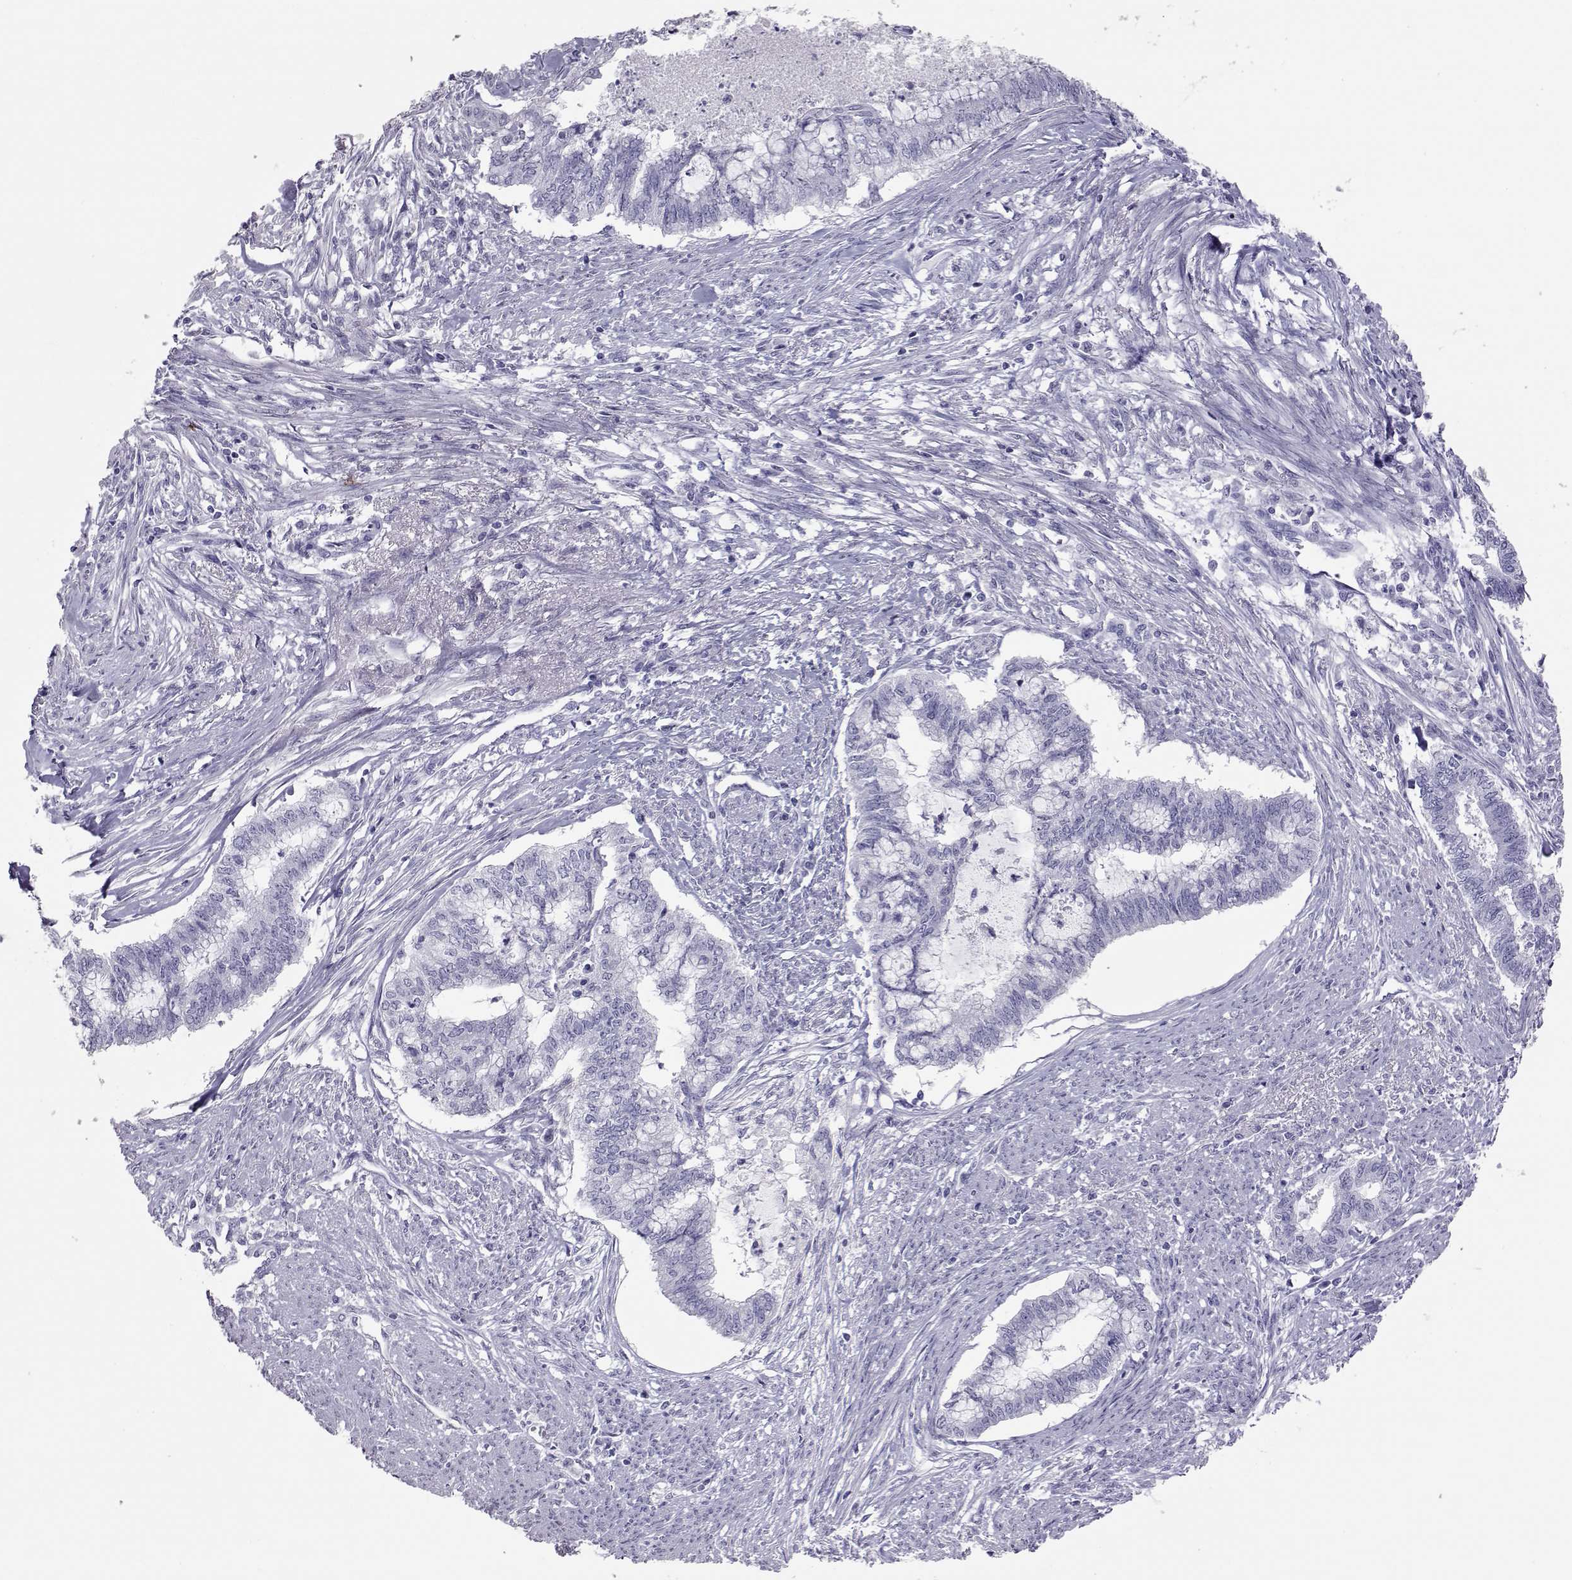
{"staining": {"intensity": "negative", "quantity": "none", "location": "none"}, "tissue": "endometrial cancer", "cell_type": "Tumor cells", "image_type": "cancer", "snomed": [{"axis": "morphology", "description": "Adenocarcinoma, NOS"}, {"axis": "topography", "description": "Endometrium"}], "caption": "The micrograph reveals no significant expression in tumor cells of adenocarcinoma (endometrial).", "gene": "PMCH", "patient": {"sex": "female", "age": 79}}